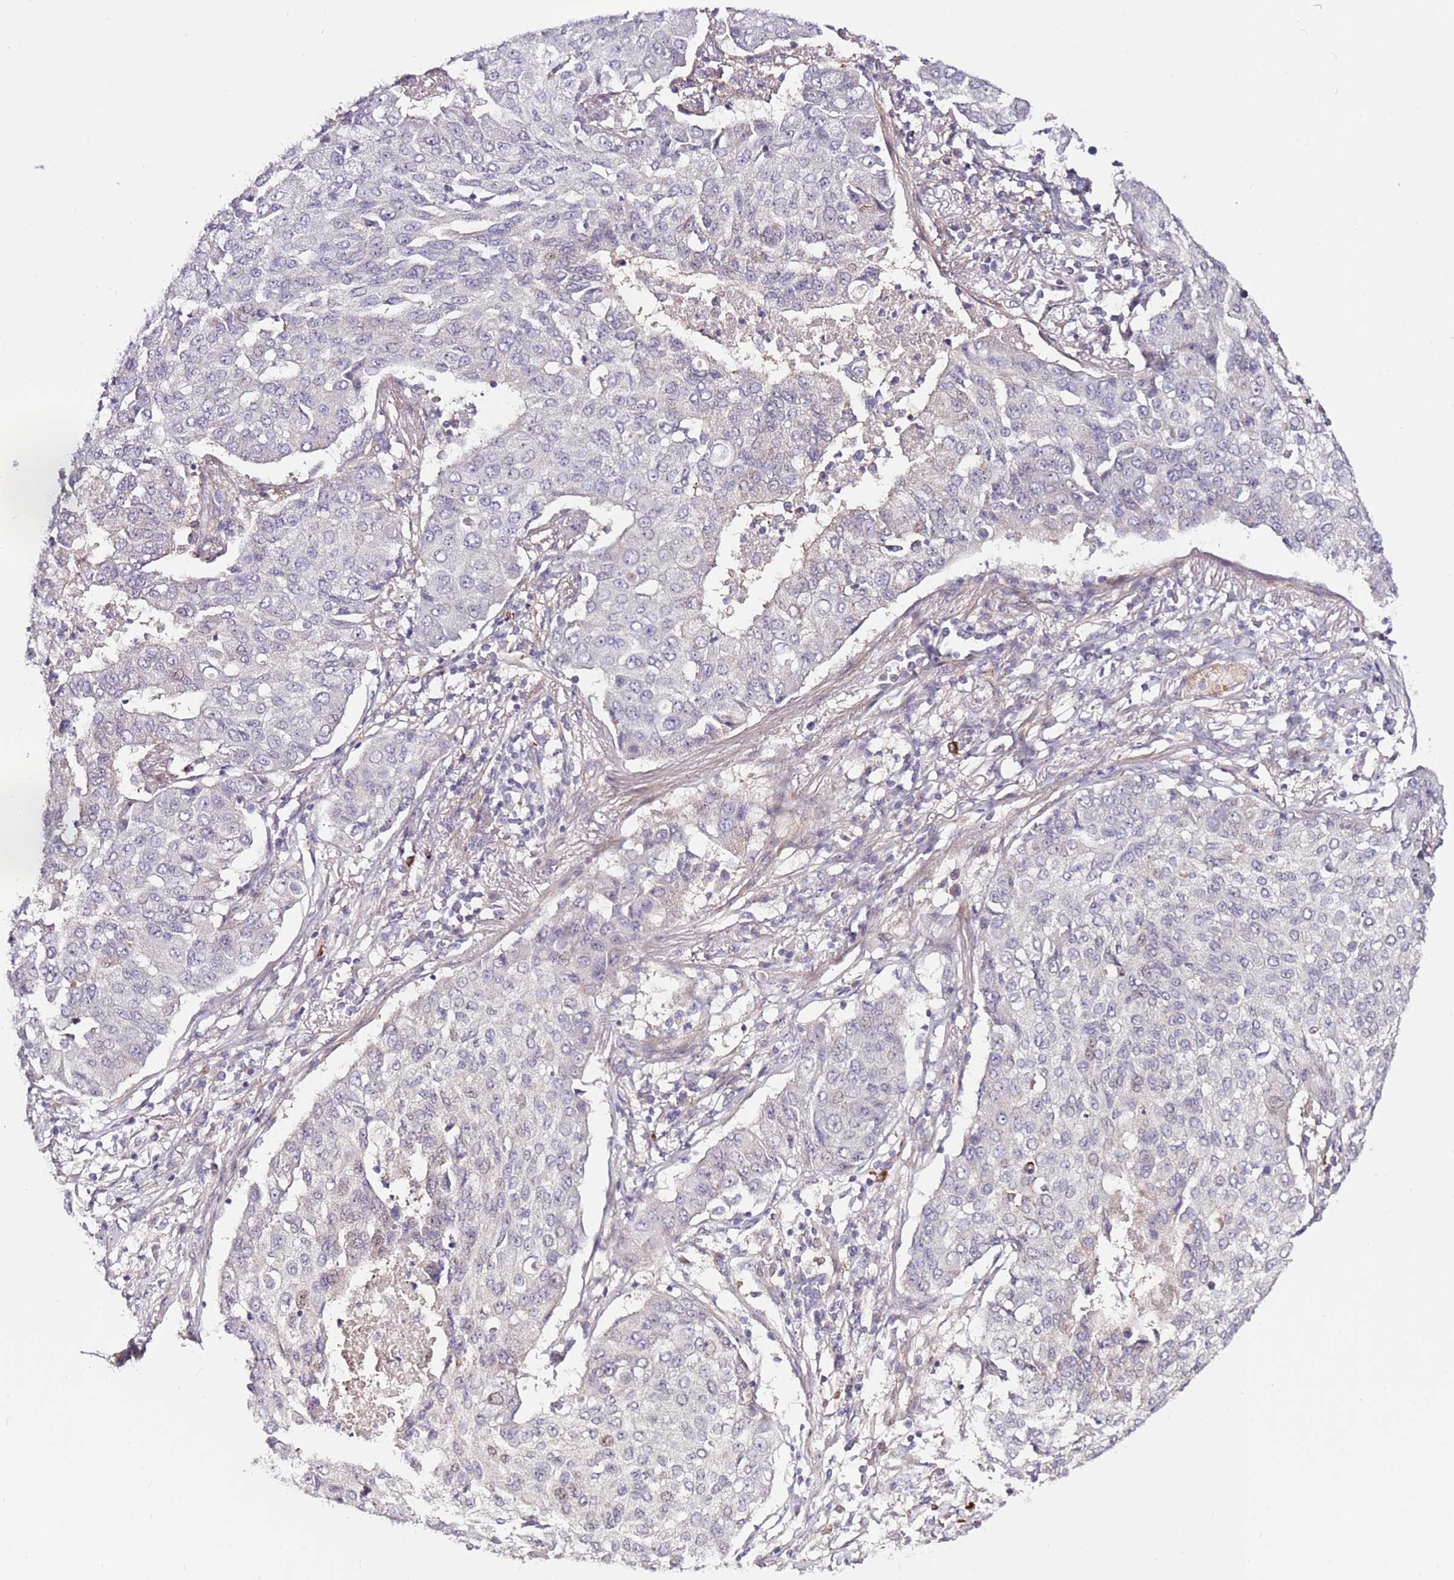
{"staining": {"intensity": "negative", "quantity": "none", "location": "none"}, "tissue": "lung cancer", "cell_type": "Tumor cells", "image_type": "cancer", "snomed": [{"axis": "morphology", "description": "Squamous cell carcinoma, NOS"}, {"axis": "topography", "description": "Lung"}], "caption": "Immunohistochemical staining of lung cancer (squamous cell carcinoma) exhibits no significant positivity in tumor cells. The staining is performed using DAB brown chromogen with nuclei counter-stained in using hematoxylin.", "gene": "MTG2", "patient": {"sex": "male", "age": 74}}